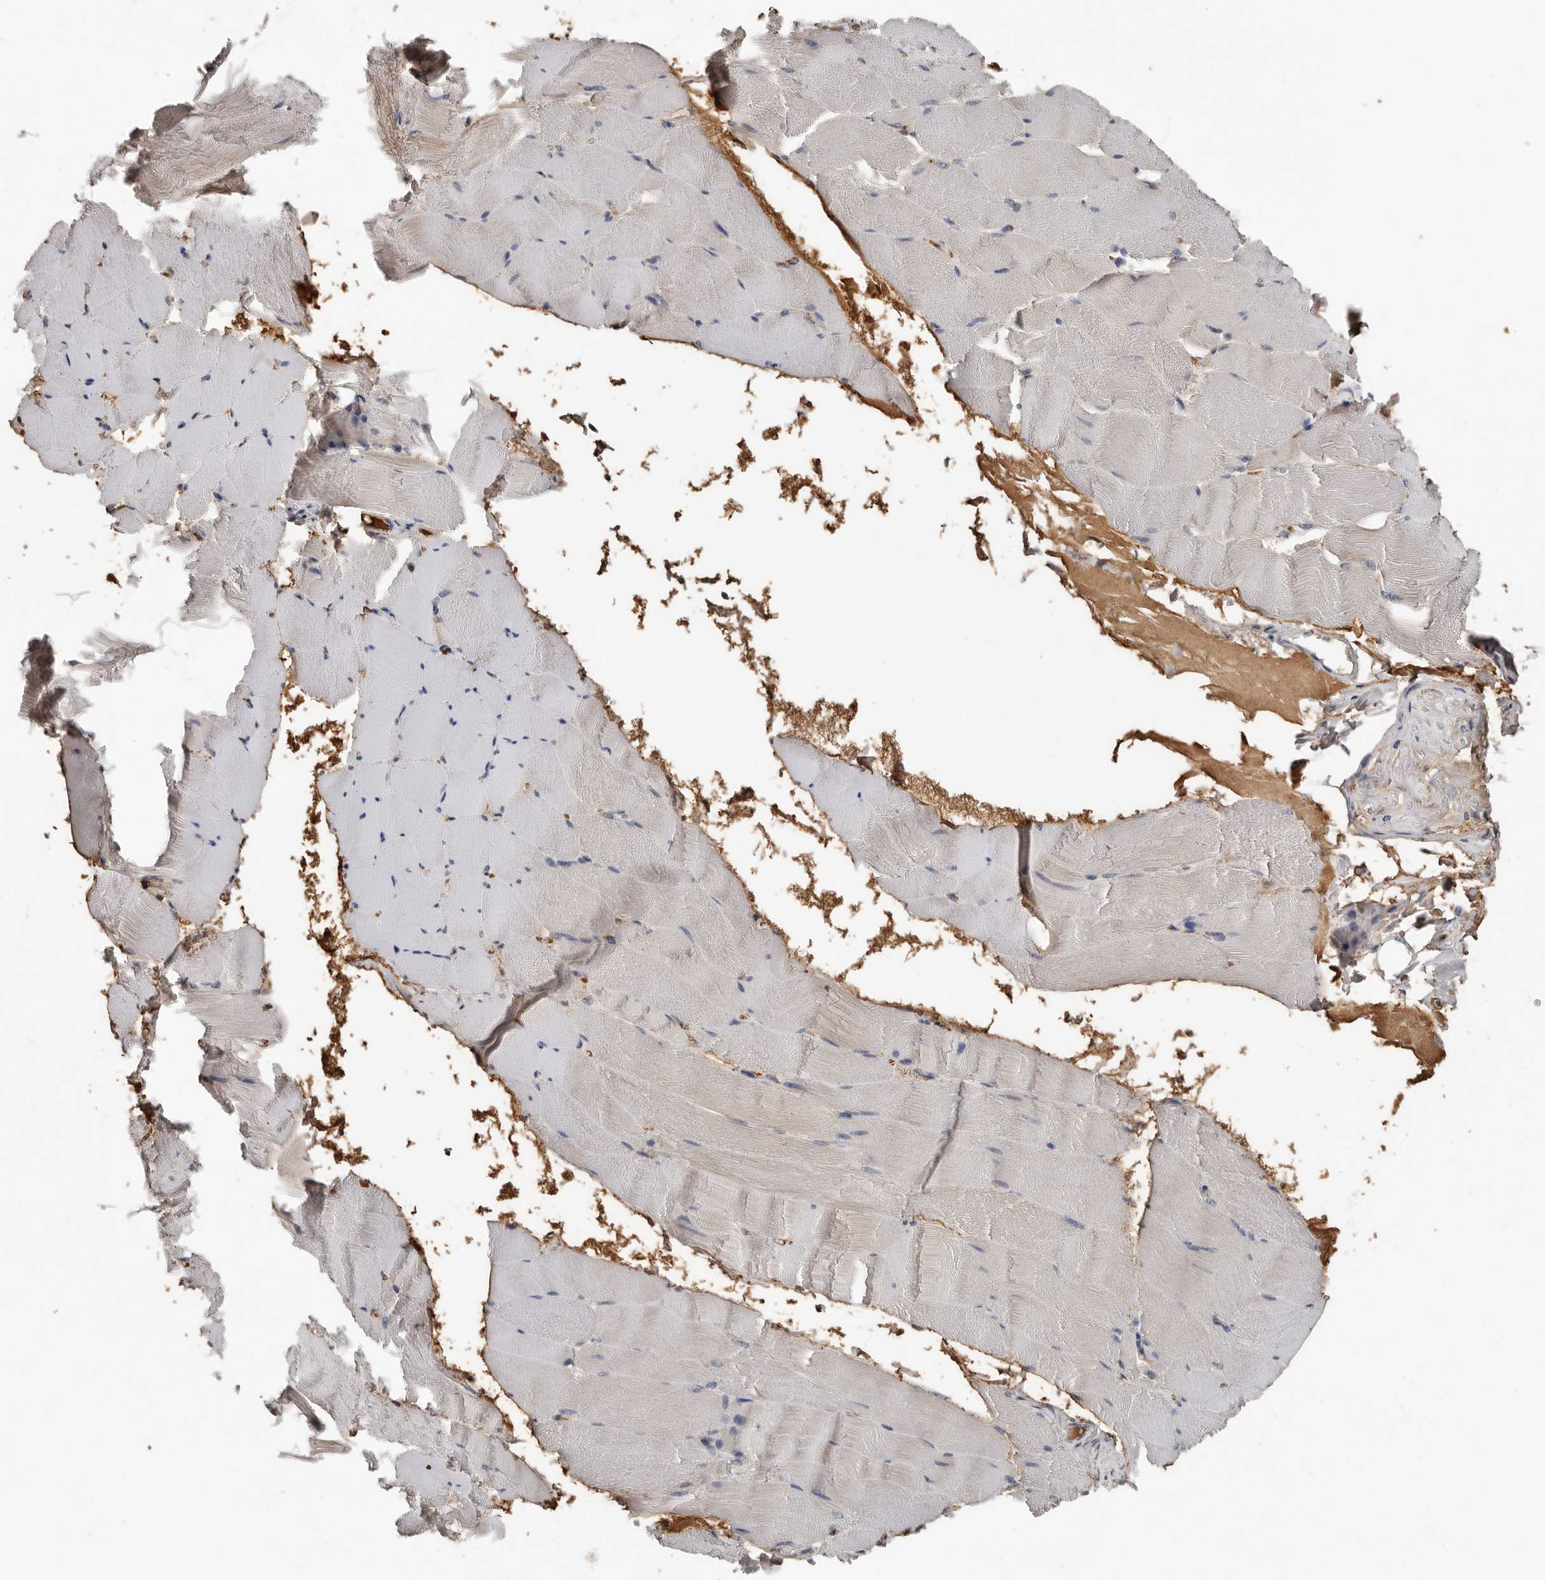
{"staining": {"intensity": "weak", "quantity": "25%-75%", "location": "cytoplasmic/membranous"}, "tissue": "skeletal muscle", "cell_type": "Myocytes", "image_type": "normal", "snomed": [{"axis": "morphology", "description": "Normal tissue, NOS"}, {"axis": "topography", "description": "Skeletal muscle"}], "caption": "IHC photomicrograph of benign human skeletal muscle stained for a protein (brown), which exhibits low levels of weak cytoplasmic/membranous staining in about 25%-75% of myocytes.", "gene": "LRGUK", "patient": {"sex": "male", "age": 62}}